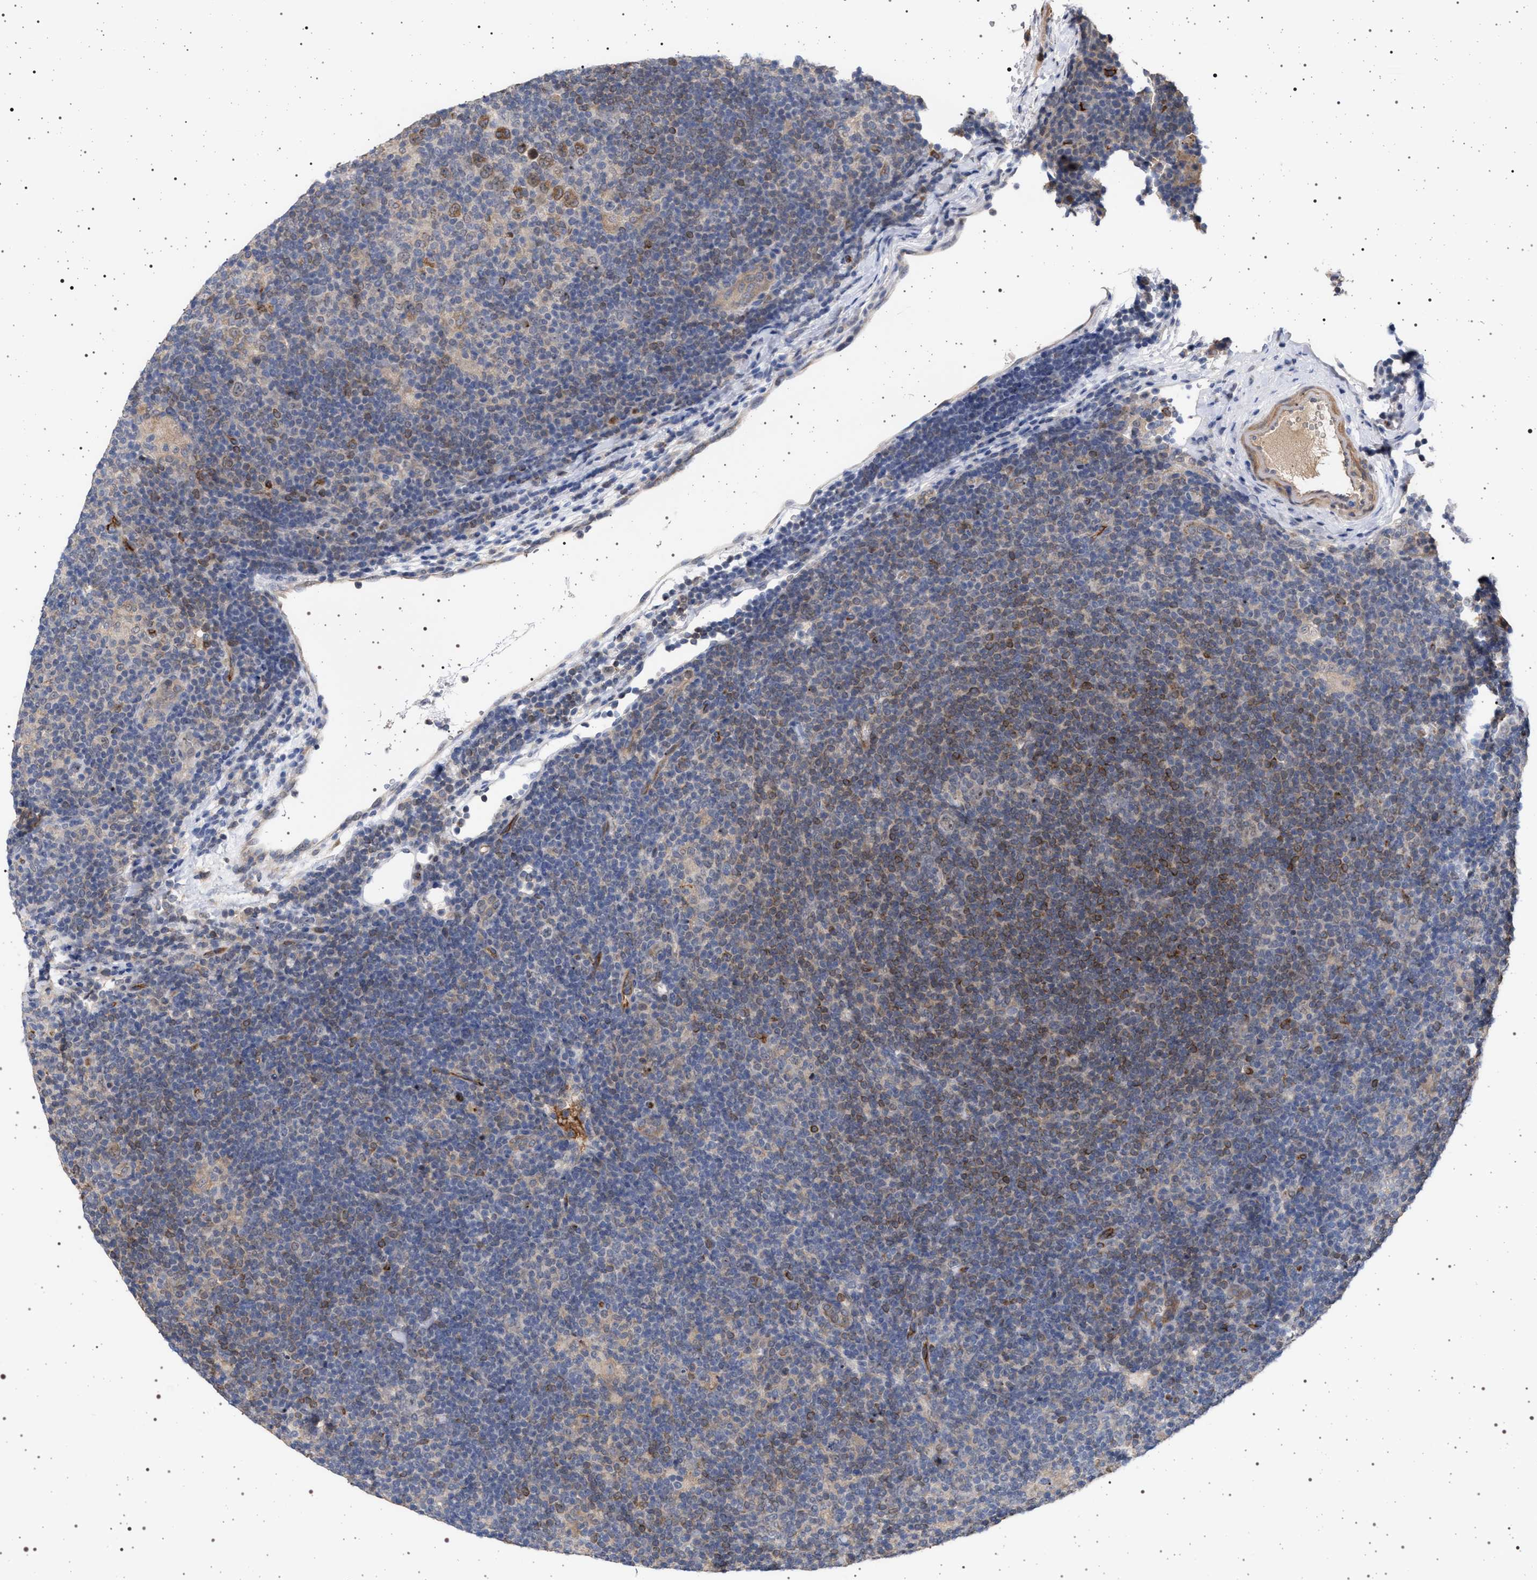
{"staining": {"intensity": "moderate", "quantity": "<25%", "location": "cytoplasmic/membranous"}, "tissue": "lymphoma", "cell_type": "Tumor cells", "image_type": "cancer", "snomed": [{"axis": "morphology", "description": "Hodgkin's disease, NOS"}, {"axis": "topography", "description": "Lymph node"}], "caption": "Hodgkin's disease tissue exhibits moderate cytoplasmic/membranous staining in approximately <25% of tumor cells The staining was performed using DAB to visualize the protein expression in brown, while the nuclei were stained in blue with hematoxylin (Magnification: 20x).", "gene": "RBM48", "patient": {"sex": "female", "age": 57}}